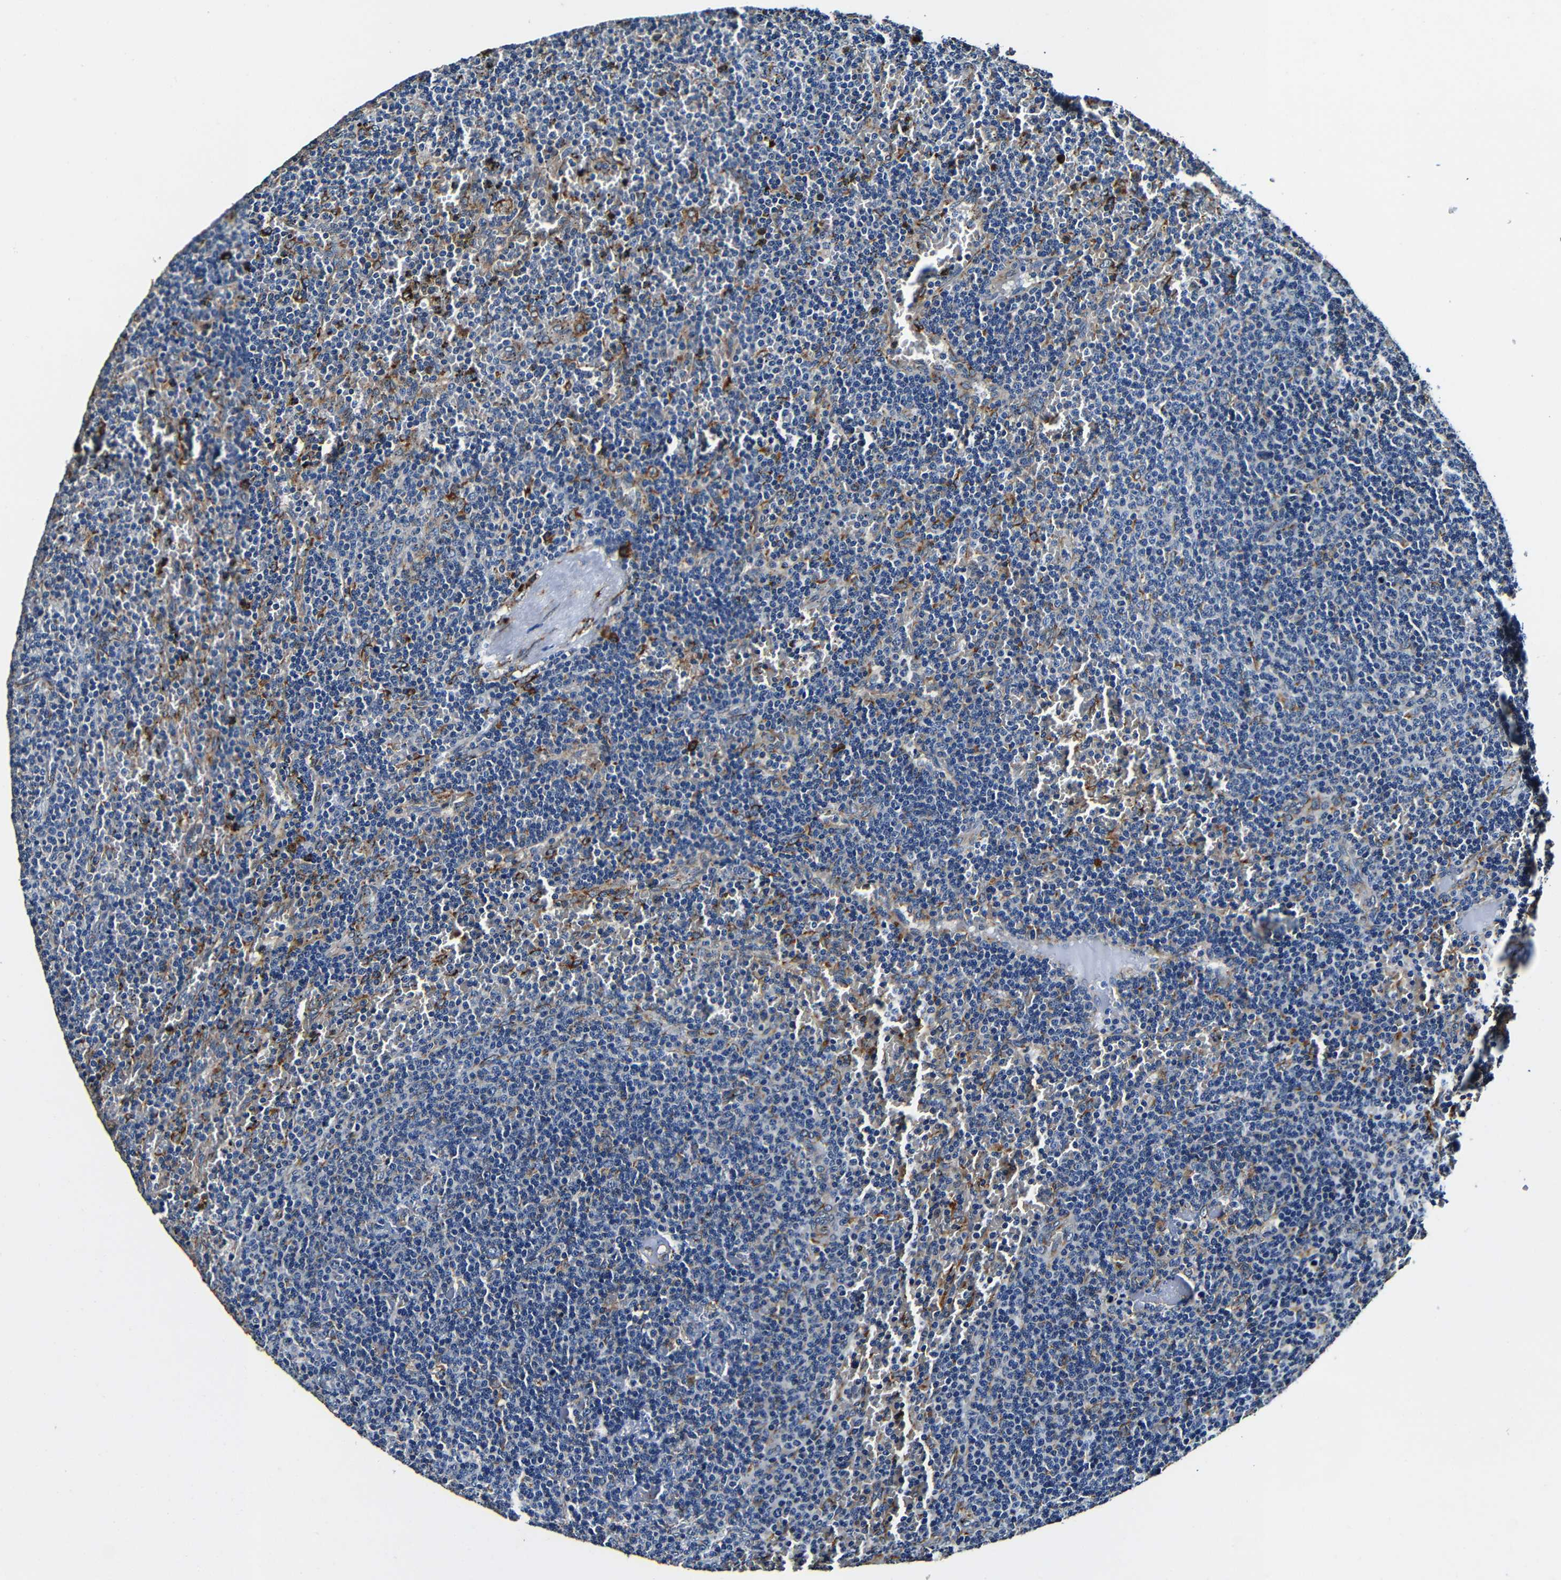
{"staining": {"intensity": "negative", "quantity": "none", "location": "none"}, "tissue": "lymphoma", "cell_type": "Tumor cells", "image_type": "cancer", "snomed": [{"axis": "morphology", "description": "Malignant lymphoma, non-Hodgkin's type, Low grade"}, {"axis": "topography", "description": "Spleen"}], "caption": "Immunohistochemistry (IHC) of human lymphoma shows no expression in tumor cells.", "gene": "RRBP1", "patient": {"sex": "female", "age": 50}}